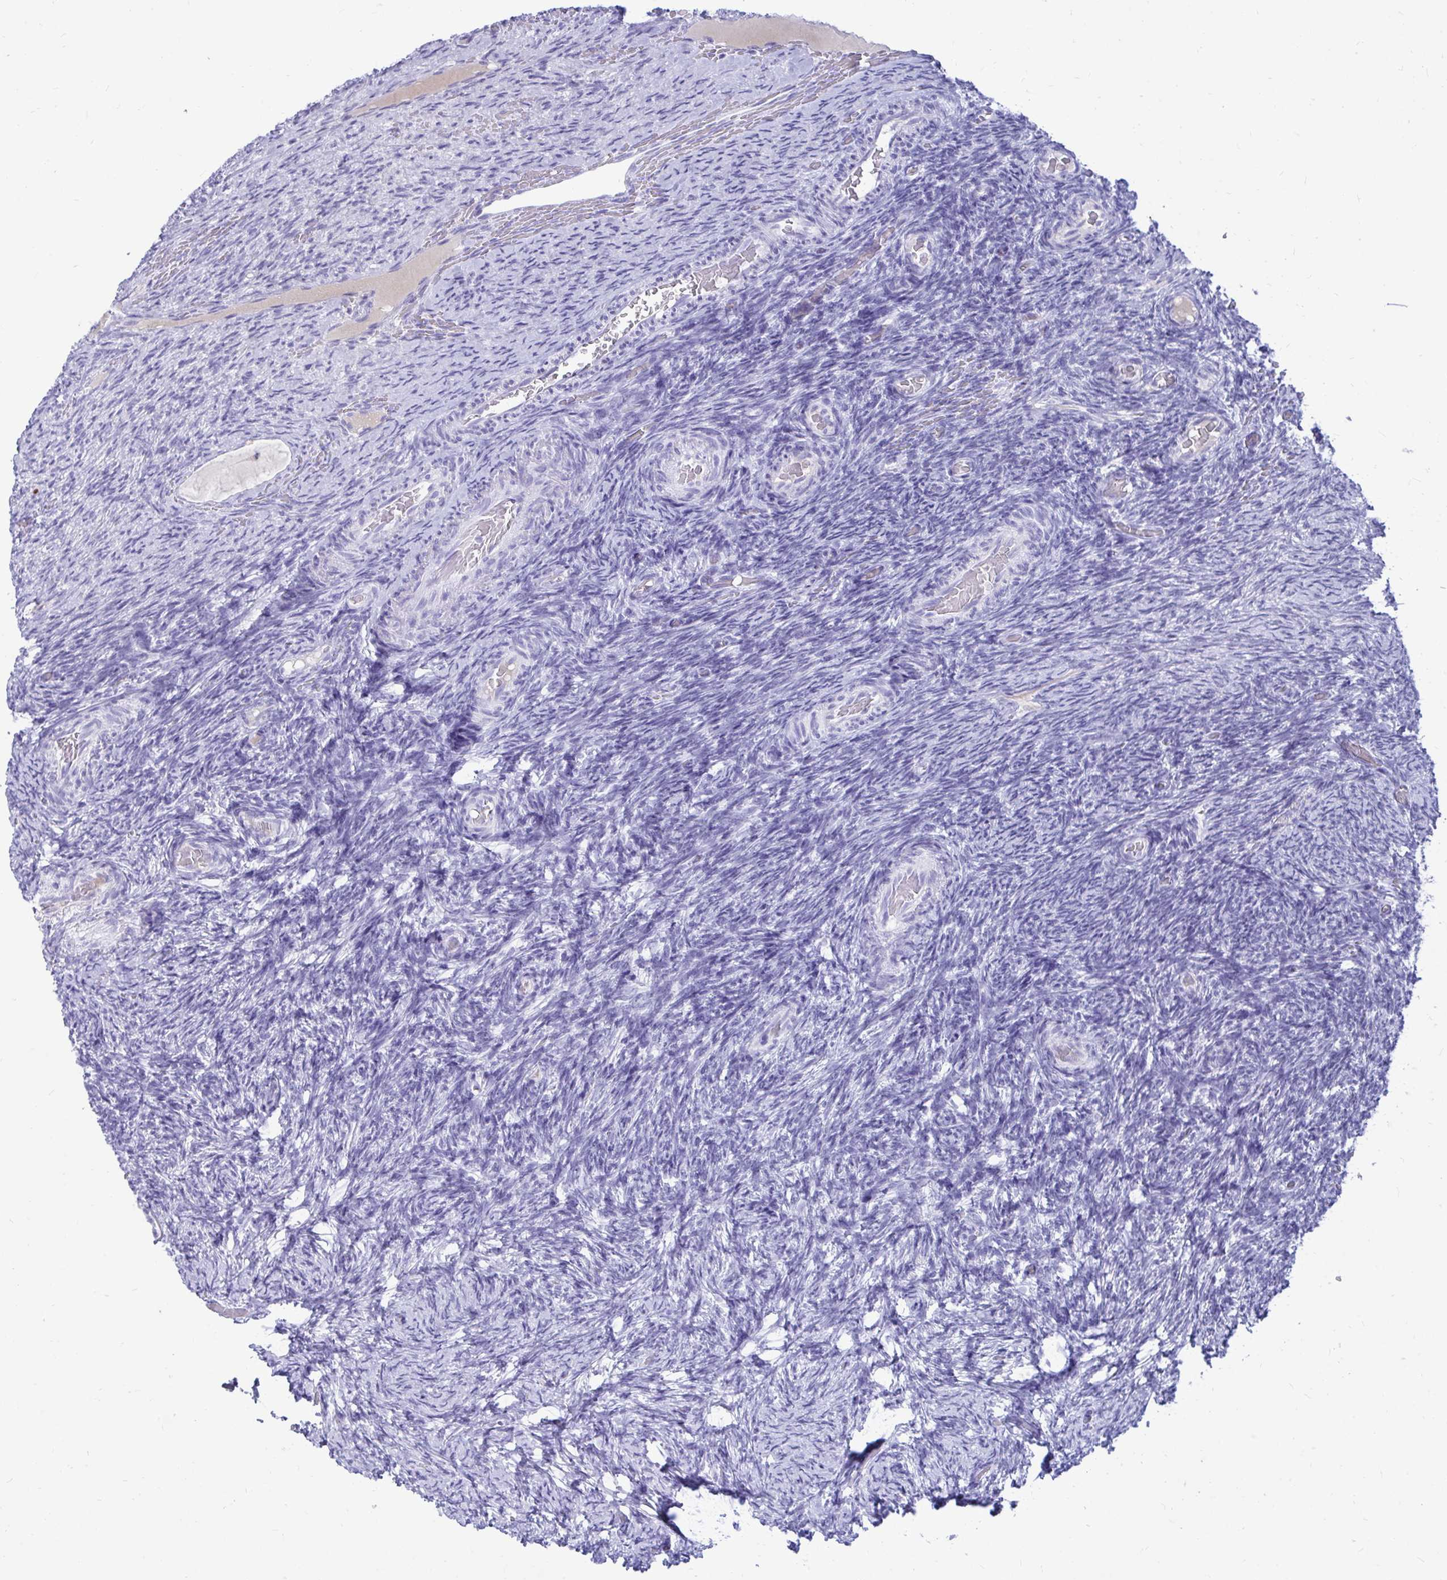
{"staining": {"intensity": "negative", "quantity": "none", "location": "none"}, "tissue": "ovary", "cell_type": "Ovarian stroma cells", "image_type": "normal", "snomed": [{"axis": "morphology", "description": "Normal tissue, NOS"}, {"axis": "topography", "description": "Ovary"}], "caption": "A photomicrograph of ovary stained for a protein demonstrates no brown staining in ovarian stroma cells. (DAB immunohistochemistry visualized using brightfield microscopy, high magnification).", "gene": "NANOGNB", "patient": {"sex": "female", "age": 34}}